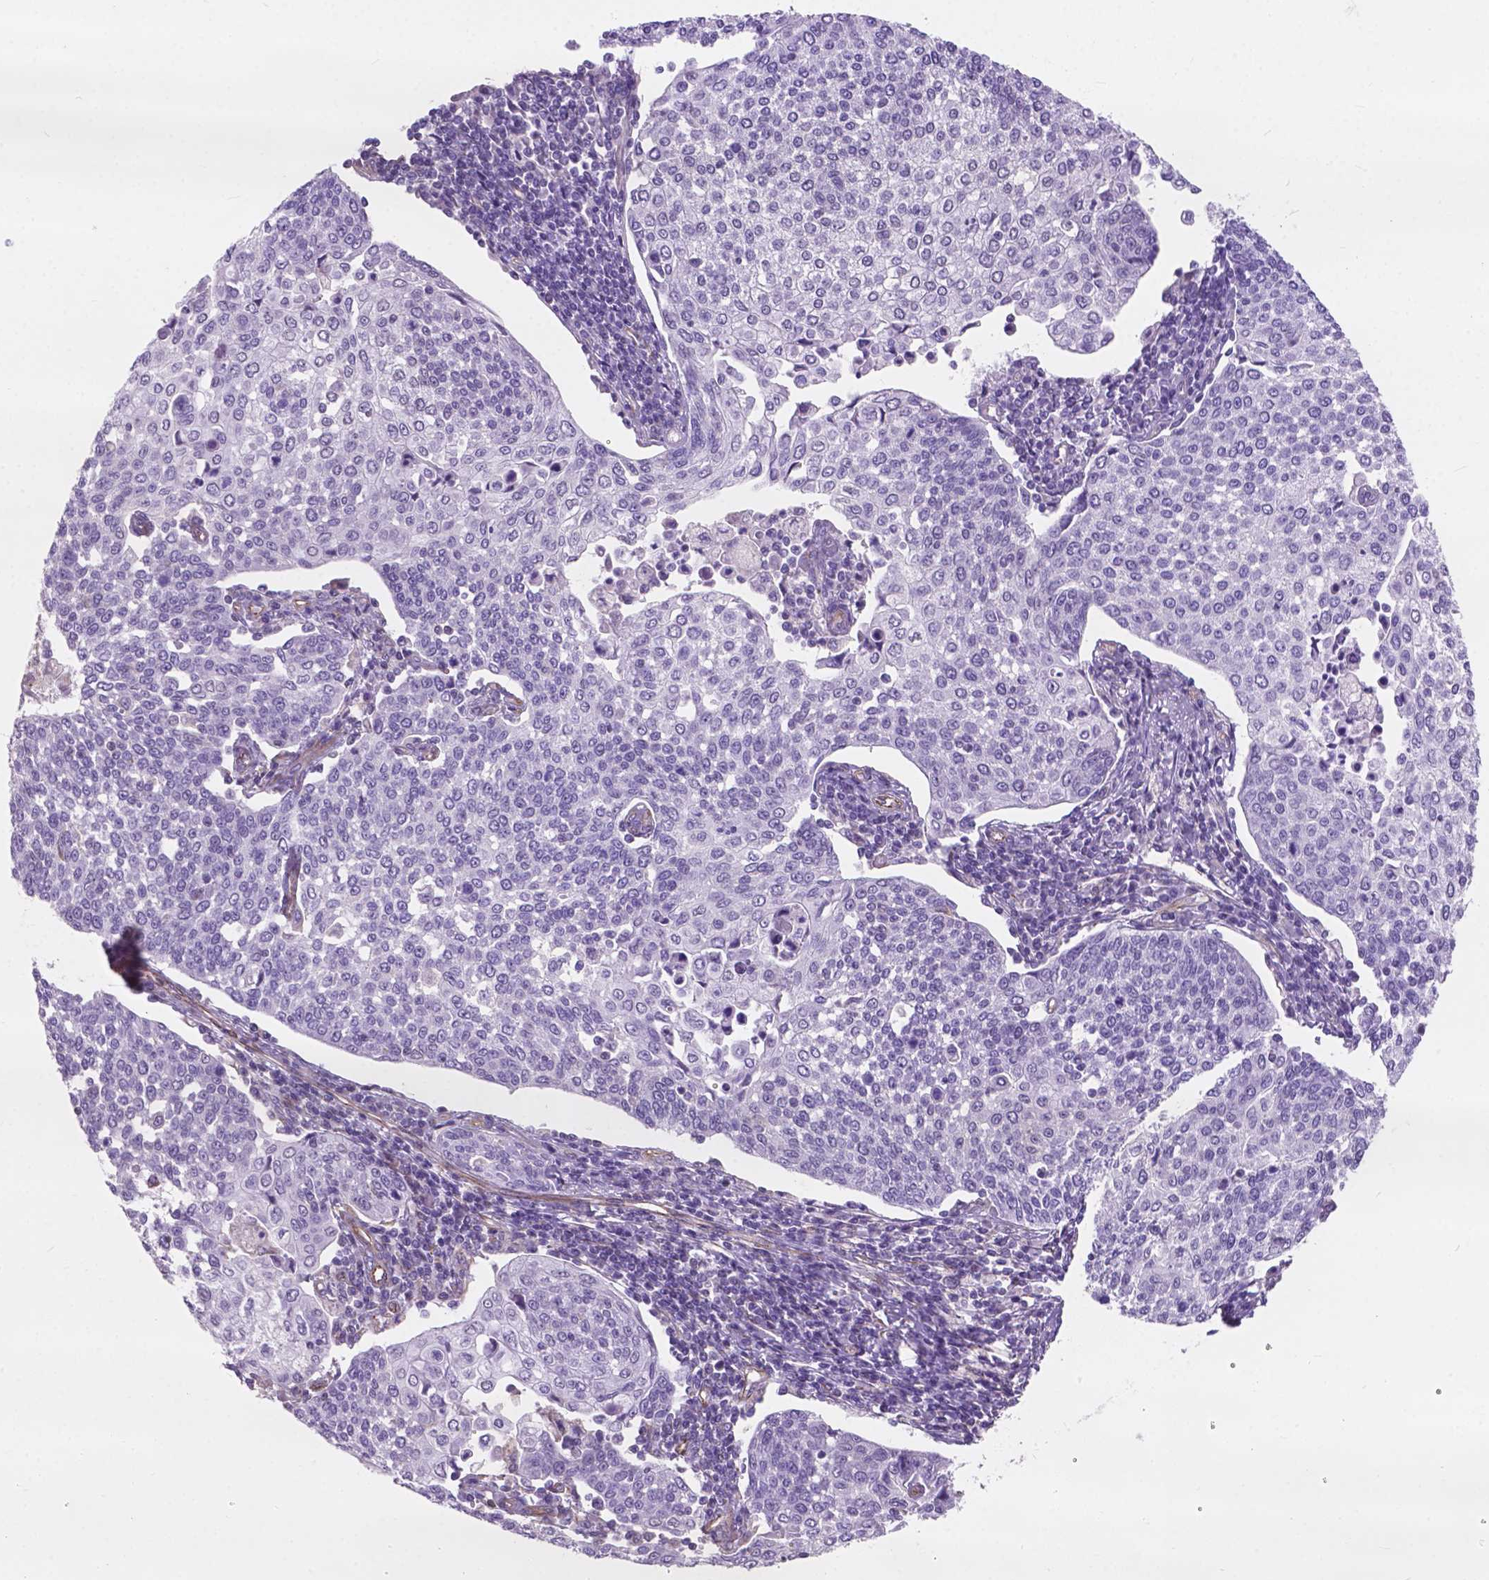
{"staining": {"intensity": "negative", "quantity": "none", "location": "none"}, "tissue": "cervical cancer", "cell_type": "Tumor cells", "image_type": "cancer", "snomed": [{"axis": "morphology", "description": "Squamous cell carcinoma, NOS"}, {"axis": "topography", "description": "Cervix"}], "caption": "Tumor cells are negative for protein expression in human squamous cell carcinoma (cervical).", "gene": "AMOT", "patient": {"sex": "female", "age": 34}}